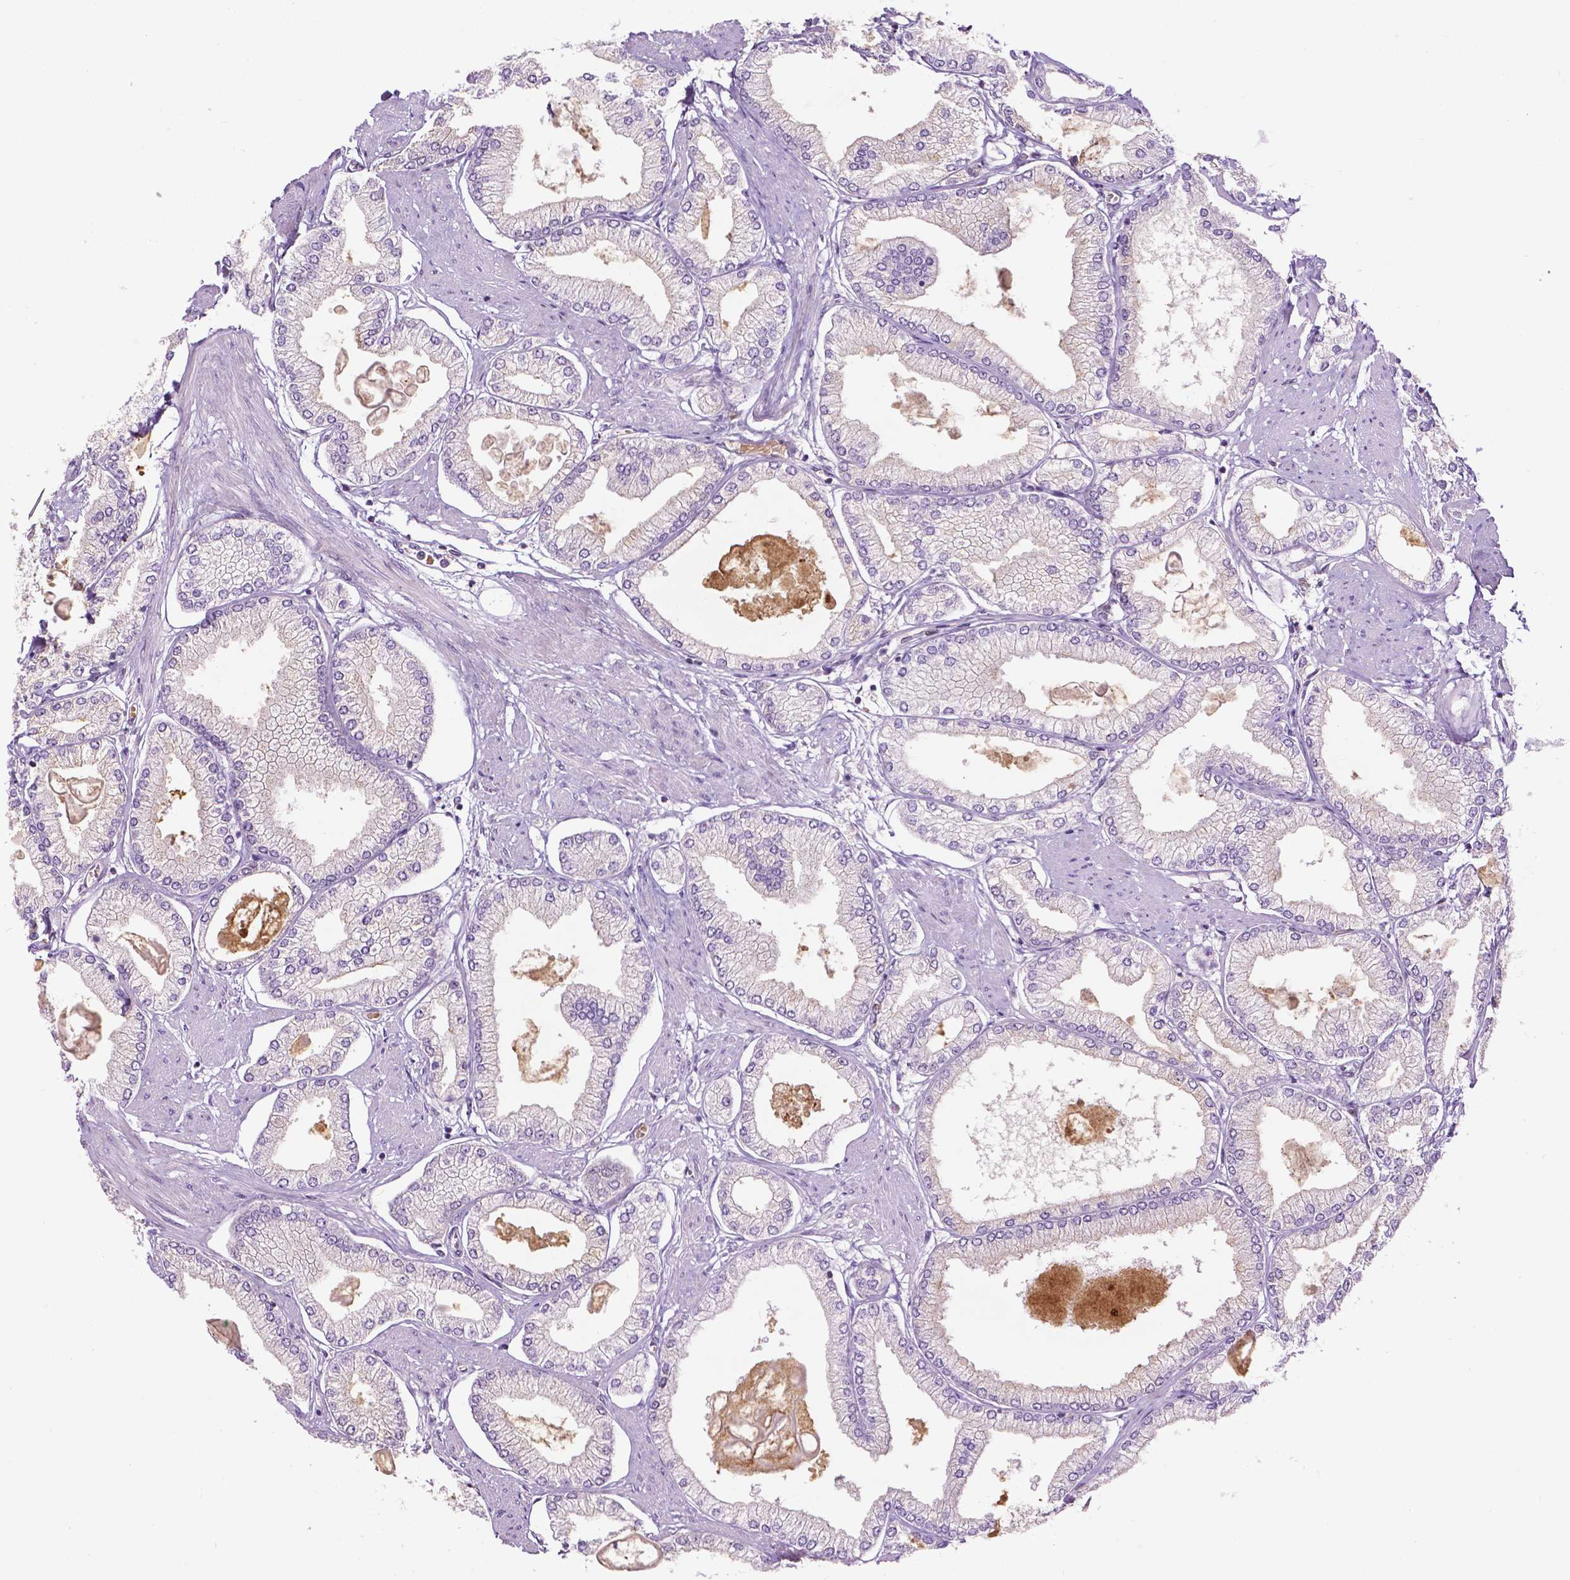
{"staining": {"intensity": "negative", "quantity": "none", "location": "none"}, "tissue": "prostate cancer", "cell_type": "Tumor cells", "image_type": "cancer", "snomed": [{"axis": "morphology", "description": "Adenocarcinoma, High grade"}, {"axis": "topography", "description": "Prostate"}], "caption": "Prostate high-grade adenocarcinoma was stained to show a protein in brown. There is no significant expression in tumor cells. (Stains: DAB (3,3'-diaminobenzidine) immunohistochemistry (IHC) with hematoxylin counter stain, Microscopy: brightfield microscopy at high magnification).", "gene": "ZNF41", "patient": {"sex": "male", "age": 68}}